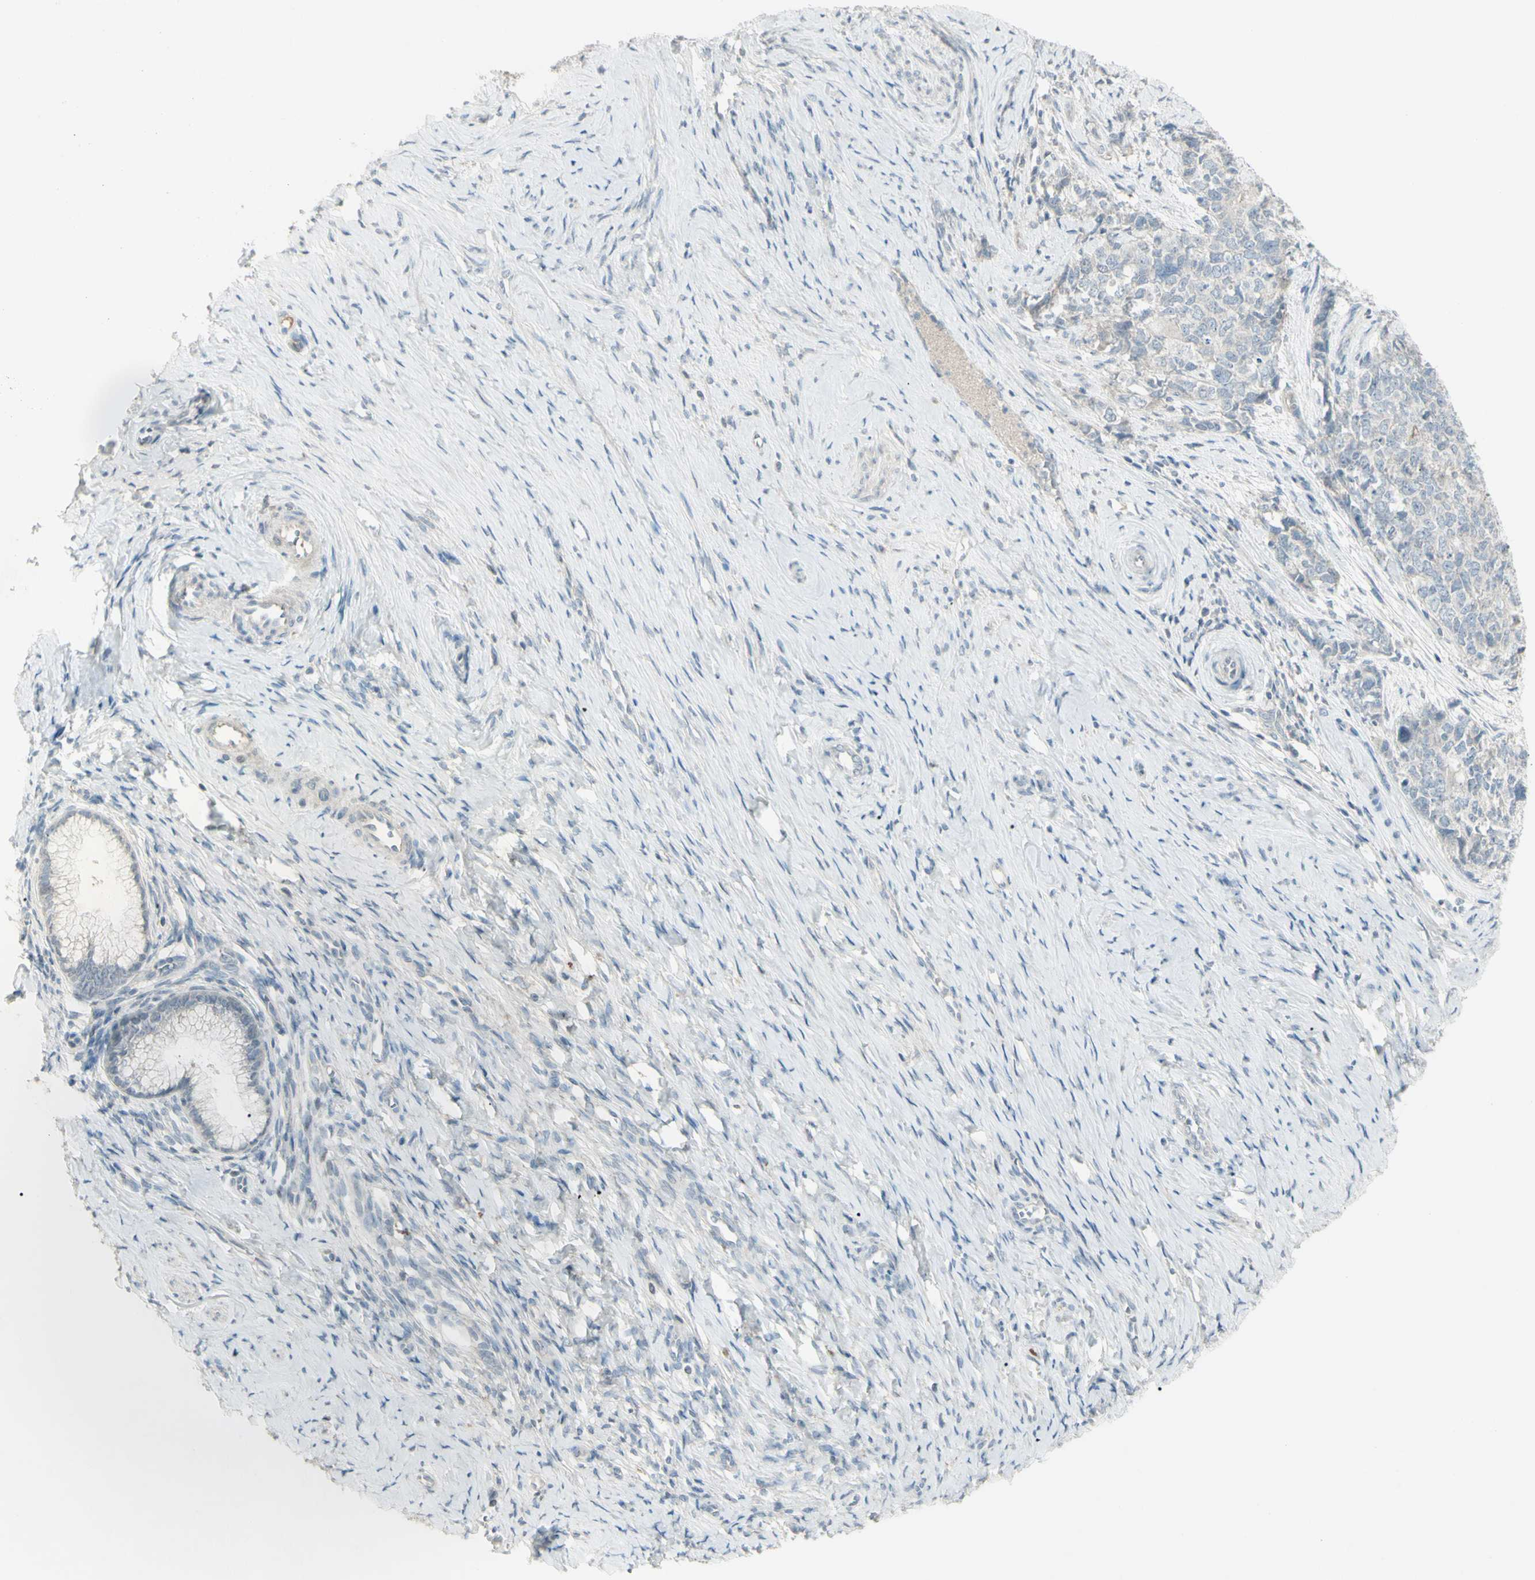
{"staining": {"intensity": "weak", "quantity": ">75%", "location": "cytoplasmic/membranous"}, "tissue": "cervical cancer", "cell_type": "Tumor cells", "image_type": "cancer", "snomed": [{"axis": "morphology", "description": "Squamous cell carcinoma, NOS"}, {"axis": "topography", "description": "Cervix"}], "caption": "DAB immunohistochemical staining of cervical cancer (squamous cell carcinoma) reveals weak cytoplasmic/membranous protein staining in approximately >75% of tumor cells.", "gene": "SH3GL2", "patient": {"sex": "female", "age": 63}}